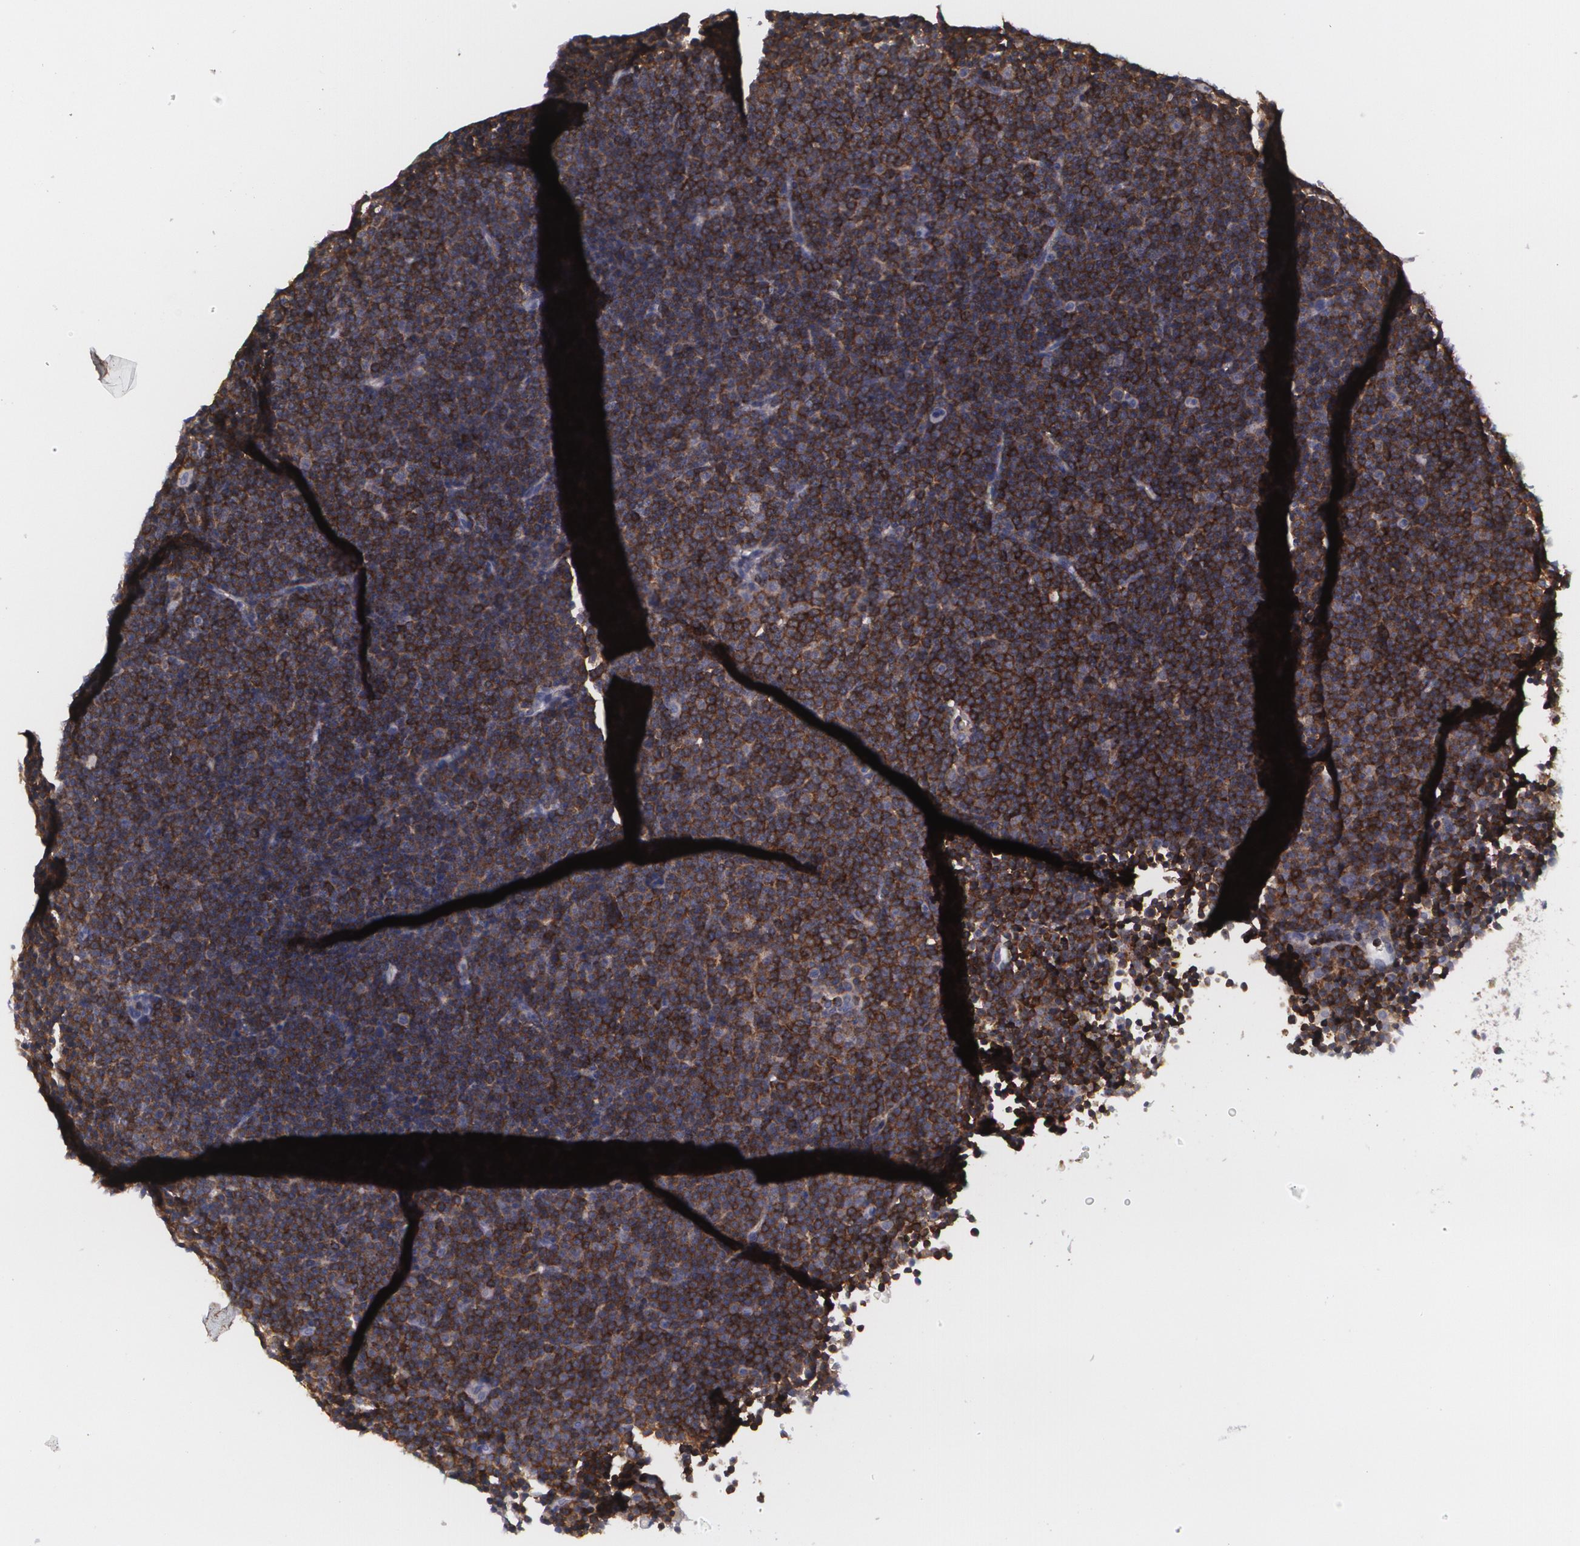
{"staining": {"intensity": "strong", "quantity": ">75%", "location": "cytoplasmic/membranous"}, "tissue": "lymphoma", "cell_type": "Tumor cells", "image_type": "cancer", "snomed": [{"axis": "morphology", "description": "Malignant lymphoma, non-Hodgkin's type, Low grade"}, {"axis": "topography", "description": "Lymph node"}], "caption": "This histopathology image exhibits IHC staining of human low-grade malignant lymphoma, non-Hodgkin's type, with high strong cytoplasmic/membranous positivity in about >75% of tumor cells.", "gene": "BIN1", "patient": {"sex": "female", "age": 69}}